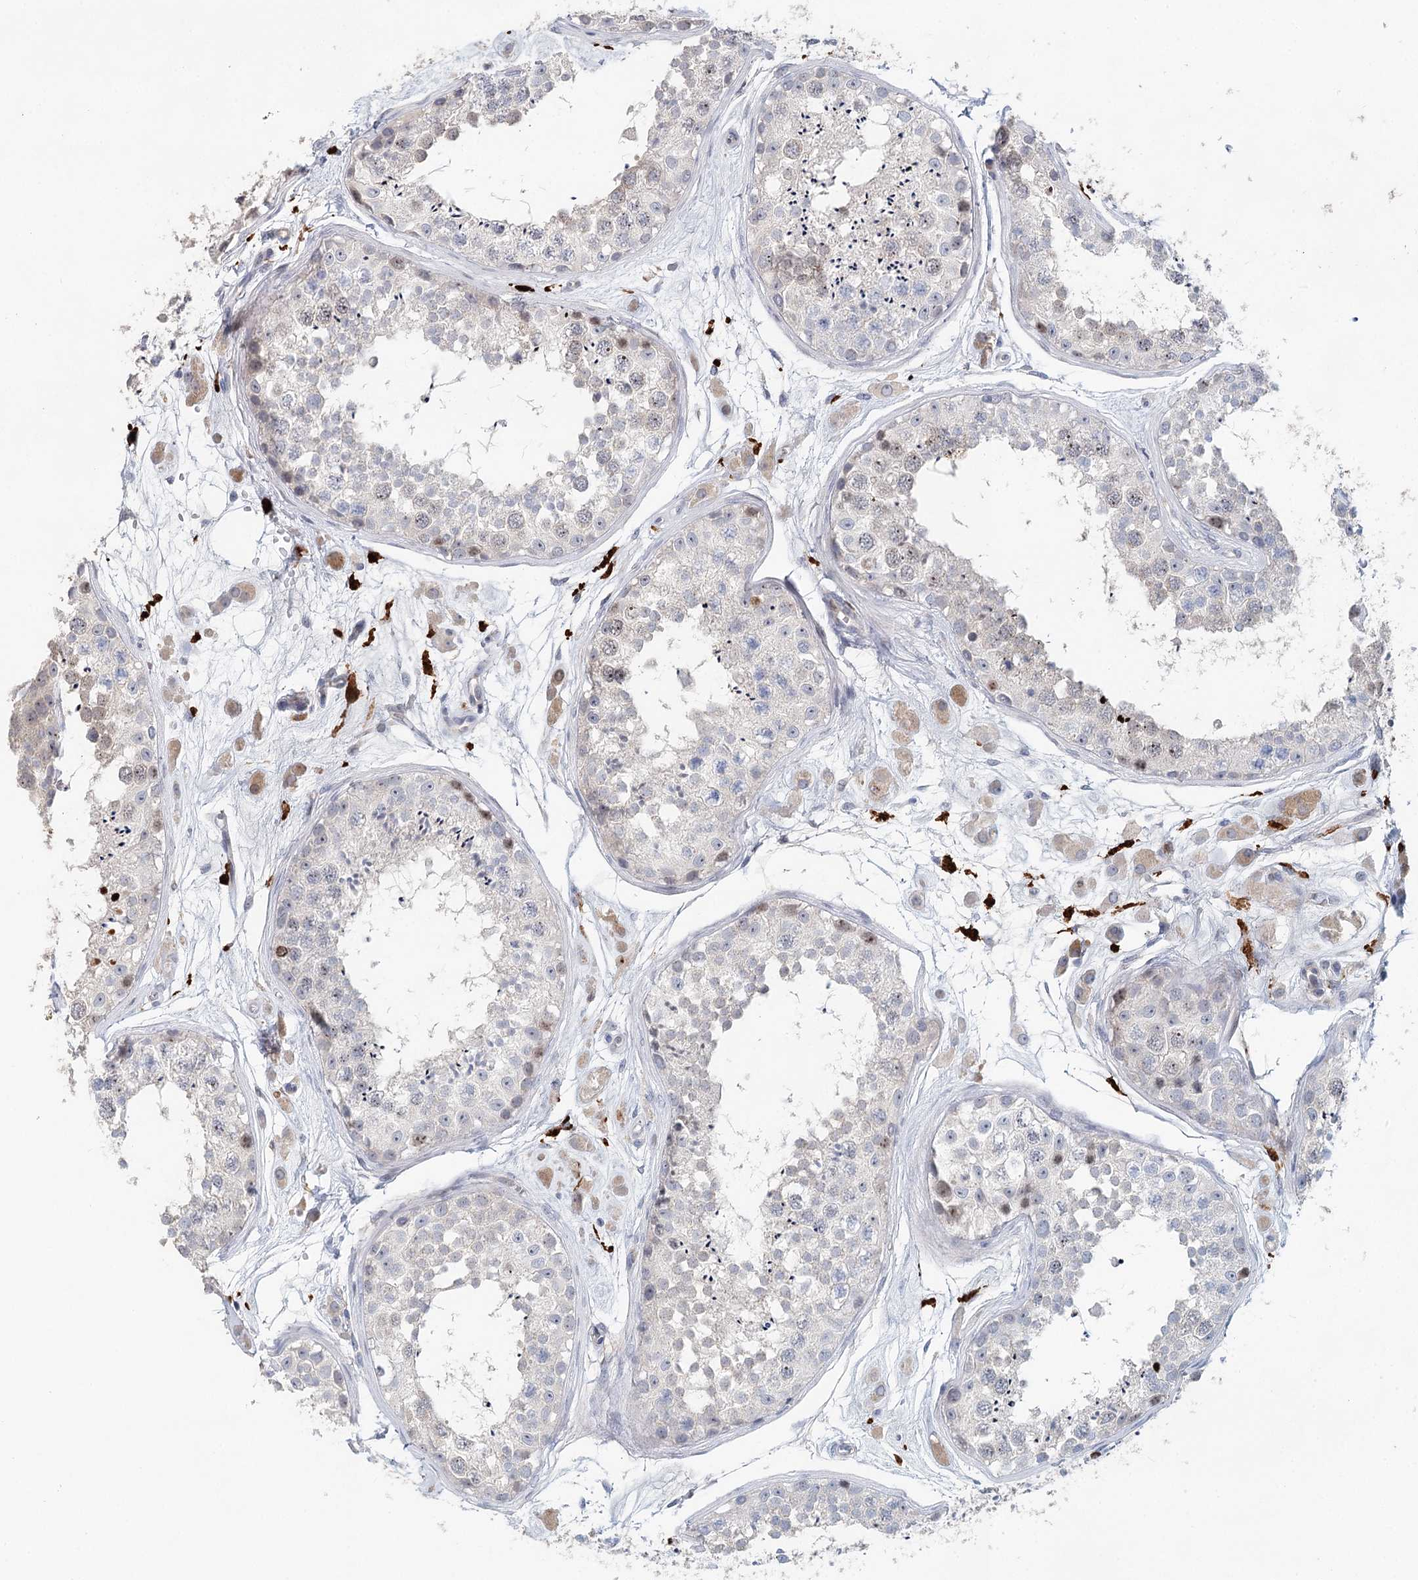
{"staining": {"intensity": "weak", "quantity": "<25%", "location": "nuclear"}, "tissue": "testis", "cell_type": "Cells in seminiferous ducts", "image_type": "normal", "snomed": [{"axis": "morphology", "description": "Normal tissue, NOS"}, {"axis": "topography", "description": "Testis"}], "caption": "IHC image of normal human testis stained for a protein (brown), which reveals no expression in cells in seminiferous ducts.", "gene": "SLC19A3", "patient": {"sex": "male", "age": 25}}